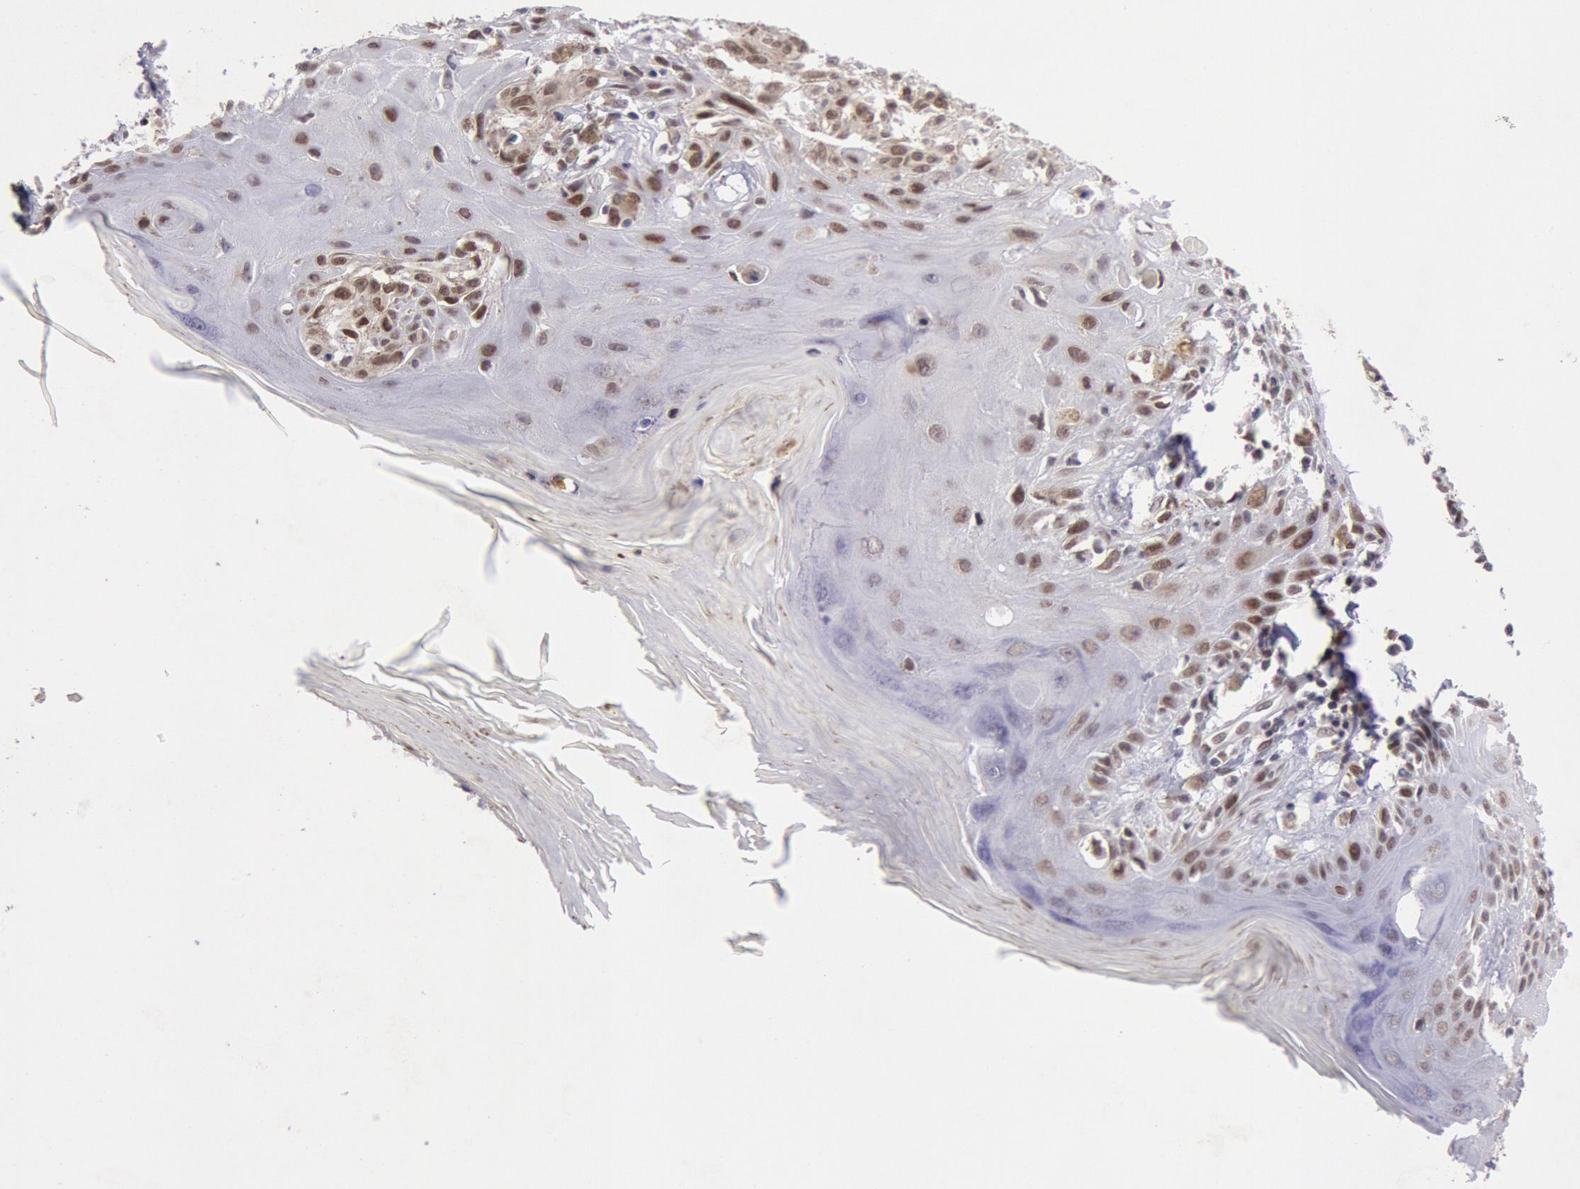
{"staining": {"intensity": "moderate", "quantity": ">75%", "location": "nuclear"}, "tissue": "melanoma", "cell_type": "Tumor cells", "image_type": "cancer", "snomed": [{"axis": "morphology", "description": "Malignant melanoma, NOS"}, {"axis": "topography", "description": "Skin"}], "caption": "Immunohistochemistry (IHC) of human melanoma demonstrates medium levels of moderate nuclear positivity in approximately >75% of tumor cells. (brown staining indicates protein expression, while blue staining denotes nuclei).", "gene": "CDKN2B", "patient": {"sex": "female", "age": 77}}